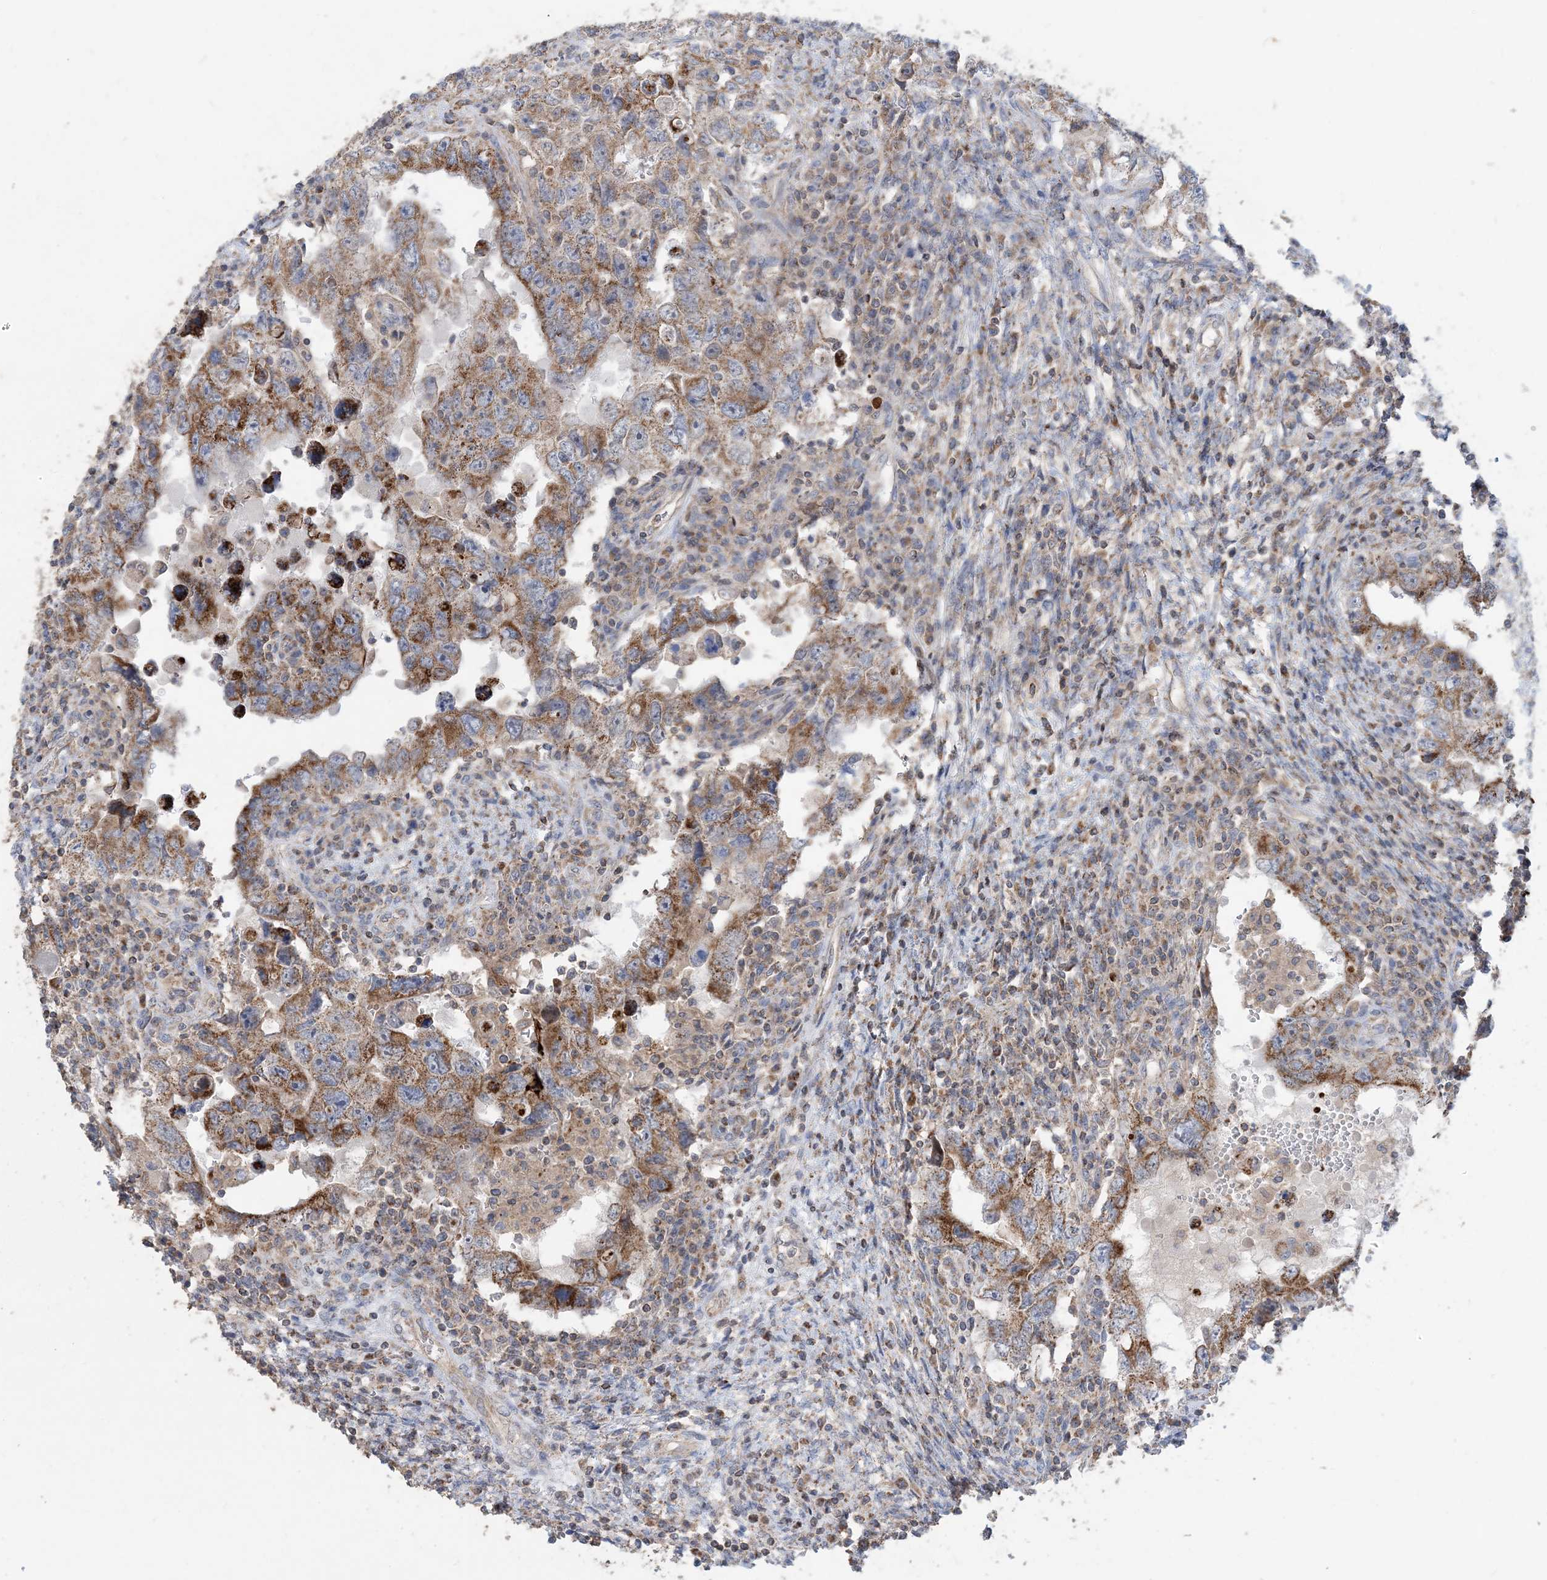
{"staining": {"intensity": "moderate", "quantity": ">75%", "location": "cytoplasmic/membranous"}, "tissue": "testis cancer", "cell_type": "Tumor cells", "image_type": "cancer", "snomed": [{"axis": "morphology", "description": "Carcinoma, Embryonal, NOS"}, {"axis": "topography", "description": "Testis"}], "caption": "The photomicrograph demonstrates staining of testis embryonal carcinoma, revealing moderate cytoplasmic/membranous protein expression (brown color) within tumor cells.", "gene": "ECHDC1", "patient": {"sex": "male", "age": 26}}